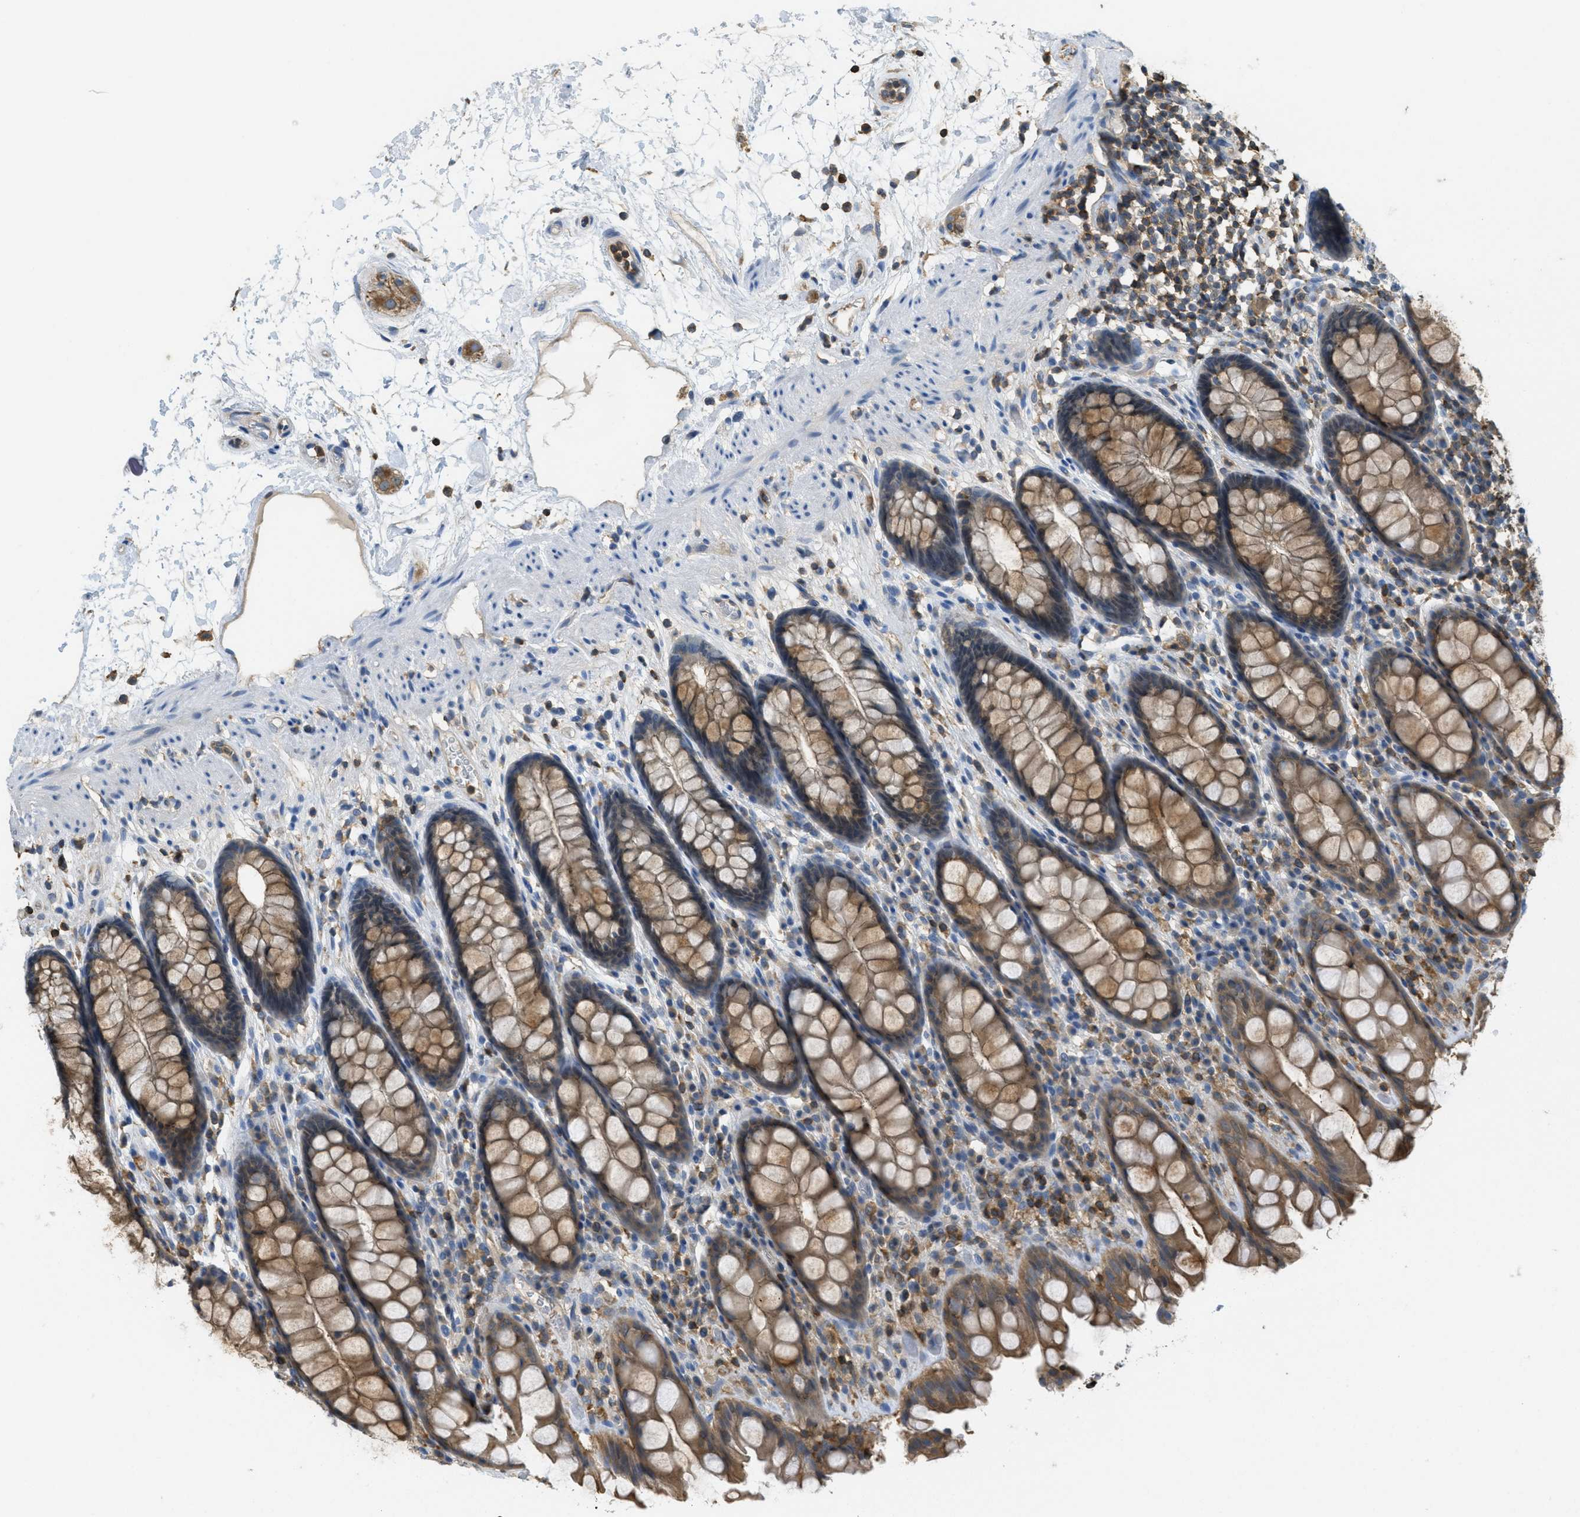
{"staining": {"intensity": "moderate", "quantity": ">75%", "location": "cytoplasmic/membranous"}, "tissue": "rectum", "cell_type": "Glandular cells", "image_type": "normal", "snomed": [{"axis": "morphology", "description": "Normal tissue, NOS"}, {"axis": "topography", "description": "Rectum"}], "caption": "DAB immunohistochemical staining of normal rectum shows moderate cytoplasmic/membranous protein staining in approximately >75% of glandular cells. (Stains: DAB in brown, nuclei in blue, Microscopy: brightfield microscopy at high magnification).", "gene": "GRIK2", "patient": {"sex": "male", "age": 64}}